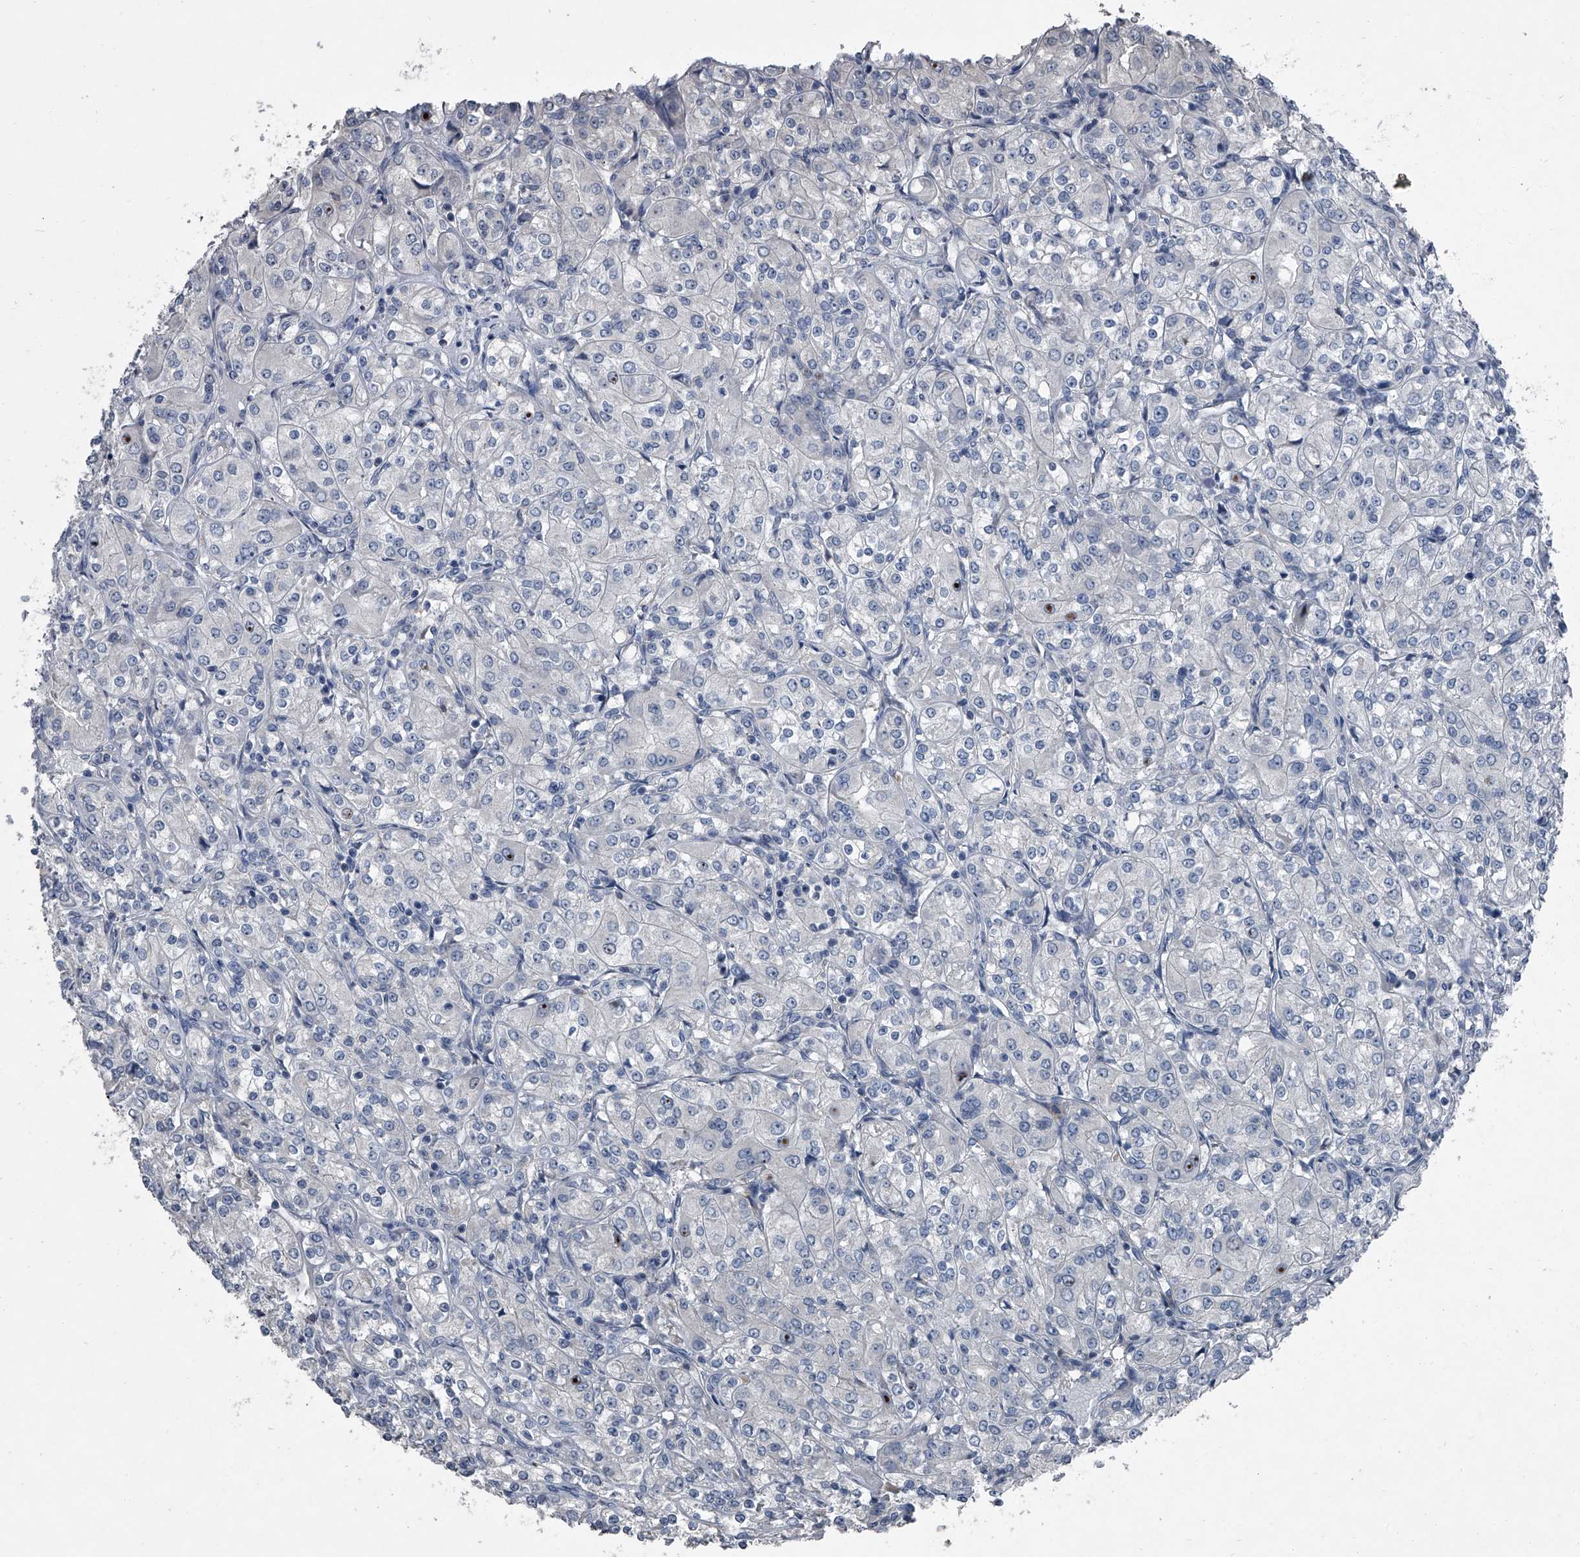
{"staining": {"intensity": "negative", "quantity": "none", "location": "none"}, "tissue": "renal cancer", "cell_type": "Tumor cells", "image_type": "cancer", "snomed": [{"axis": "morphology", "description": "Adenocarcinoma, NOS"}, {"axis": "topography", "description": "Kidney"}], "caption": "Tumor cells are negative for protein expression in human renal cancer (adenocarcinoma).", "gene": "HEPHL1", "patient": {"sex": "male", "age": 77}}